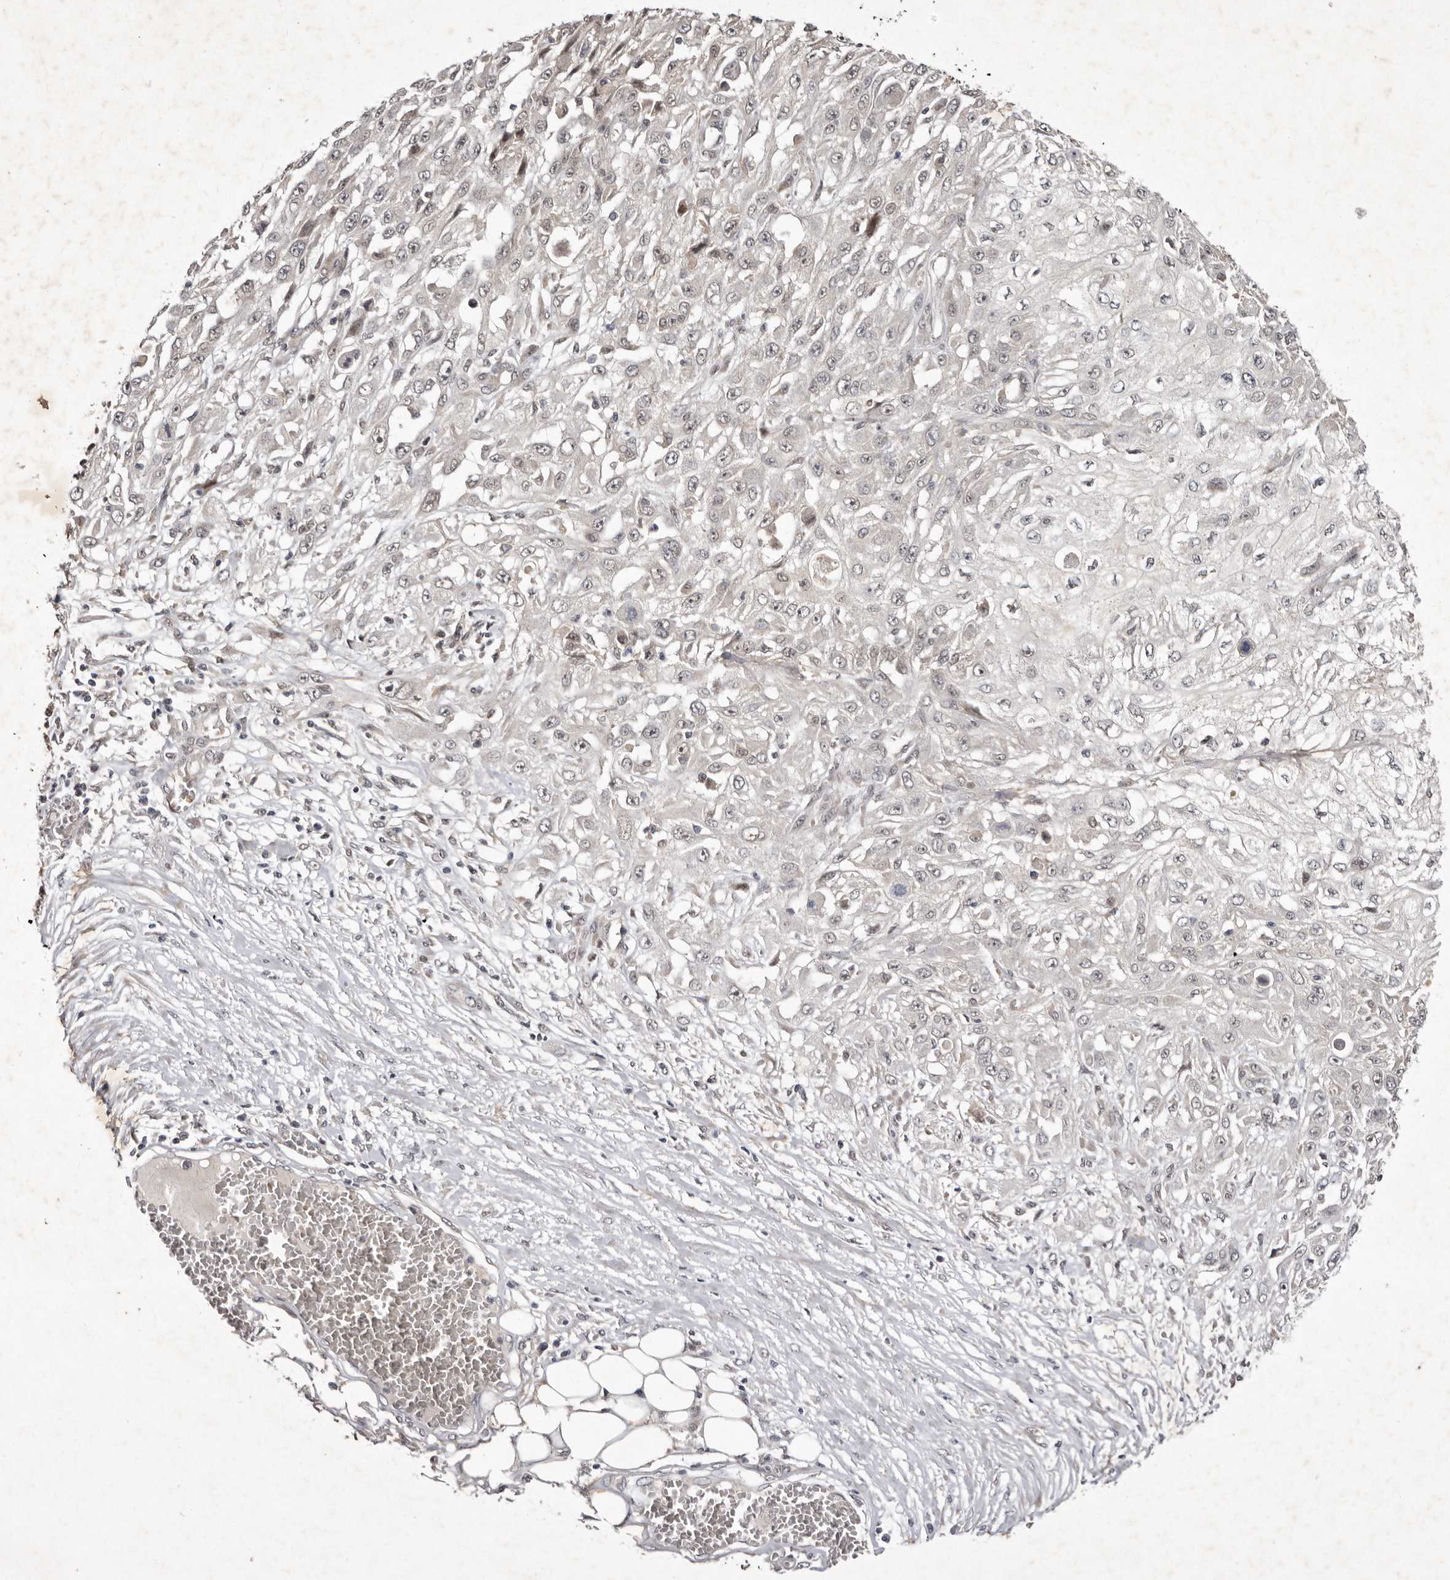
{"staining": {"intensity": "weak", "quantity": "<25%", "location": "cytoplasmic/membranous"}, "tissue": "skin cancer", "cell_type": "Tumor cells", "image_type": "cancer", "snomed": [{"axis": "morphology", "description": "Squamous cell carcinoma, NOS"}, {"axis": "morphology", "description": "Squamous cell carcinoma, metastatic, NOS"}, {"axis": "topography", "description": "Skin"}, {"axis": "topography", "description": "Lymph node"}], "caption": "A photomicrograph of human metastatic squamous cell carcinoma (skin) is negative for staining in tumor cells.", "gene": "ABL1", "patient": {"sex": "male", "age": 75}}